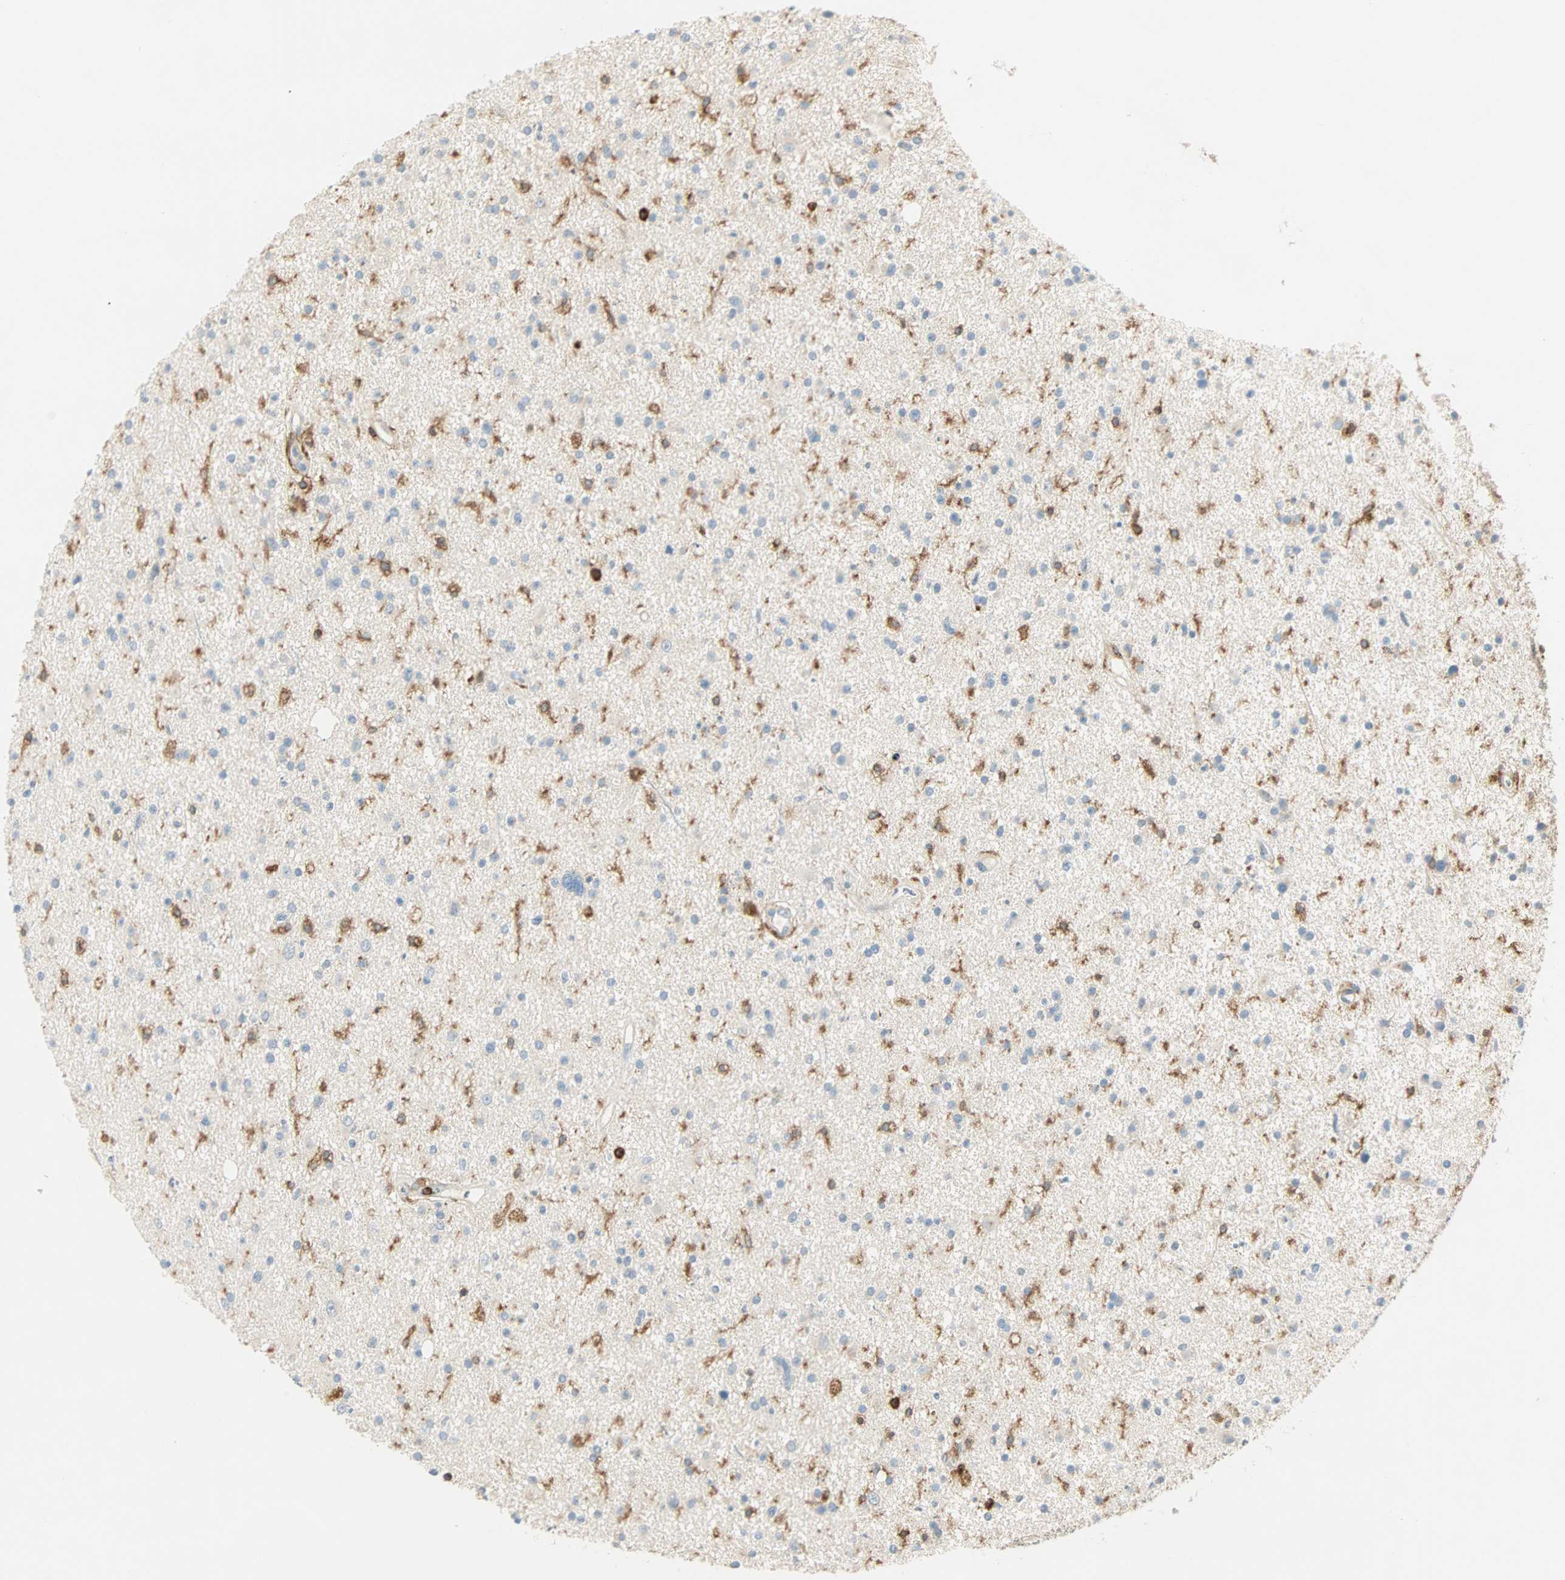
{"staining": {"intensity": "negative", "quantity": "none", "location": "none"}, "tissue": "glioma", "cell_type": "Tumor cells", "image_type": "cancer", "snomed": [{"axis": "morphology", "description": "Glioma, malignant, High grade"}, {"axis": "topography", "description": "Brain"}], "caption": "The micrograph displays no staining of tumor cells in malignant high-grade glioma.", "gene": "FMNL1", "patient": {"sex": "male", "age": 33}}